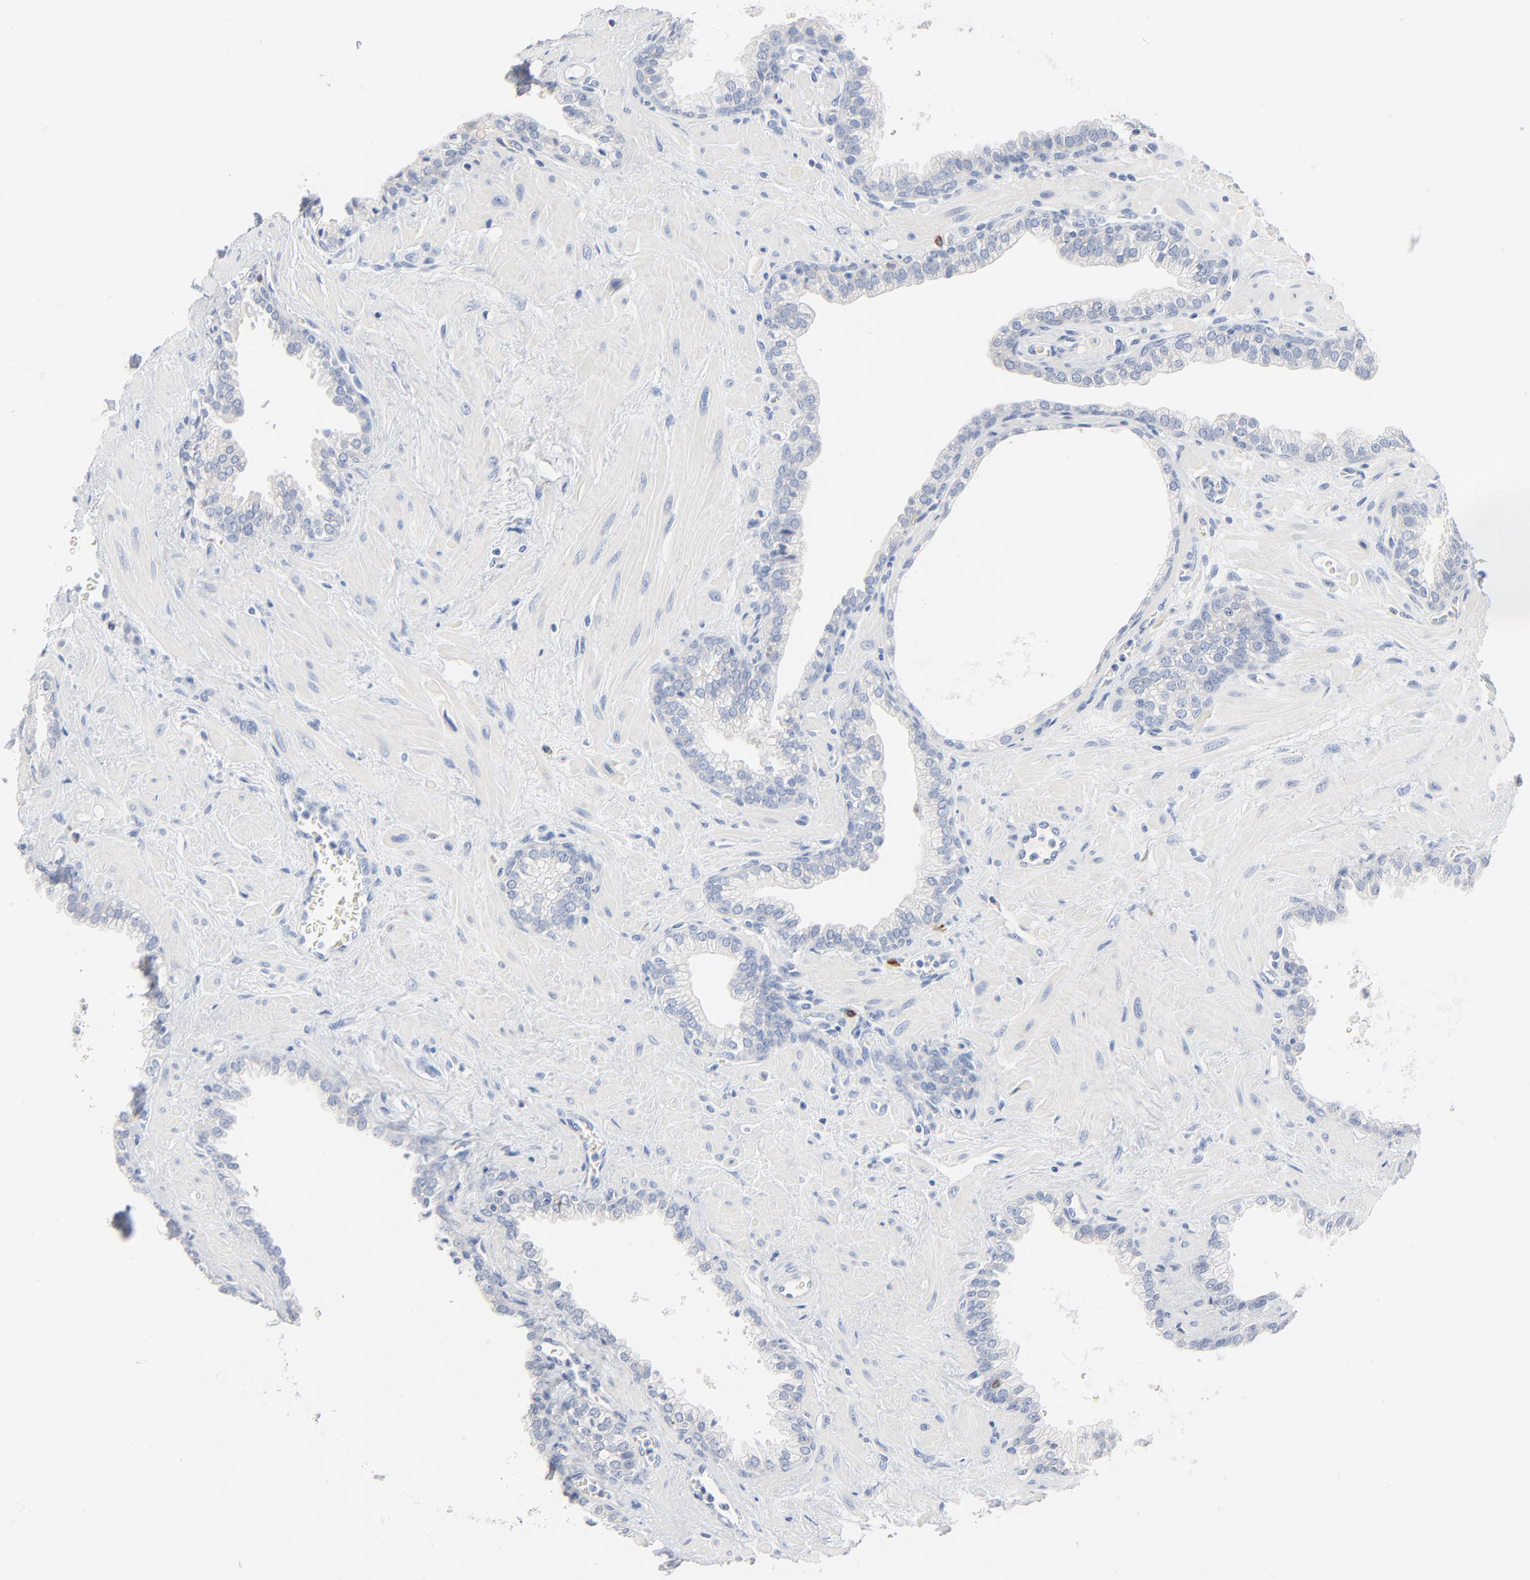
{"staining": {"intensity": "negative", "quantity": "none", "location": "none"}, "tissue": "prostate", "cell_type": "Glandular cells", "image_type": "normal", "snomed": [{"axis": "morphology", "description": "Normal tissue, NOS"}, {"axis": "topography", "description": "Prostate"}], "caption": "DAB immunohistochemical staining of unremarkable human prostate shows no significant positivity in glandular cells.", "gene": "GZMB", "patient": {"sex": "male", "age": 60}}